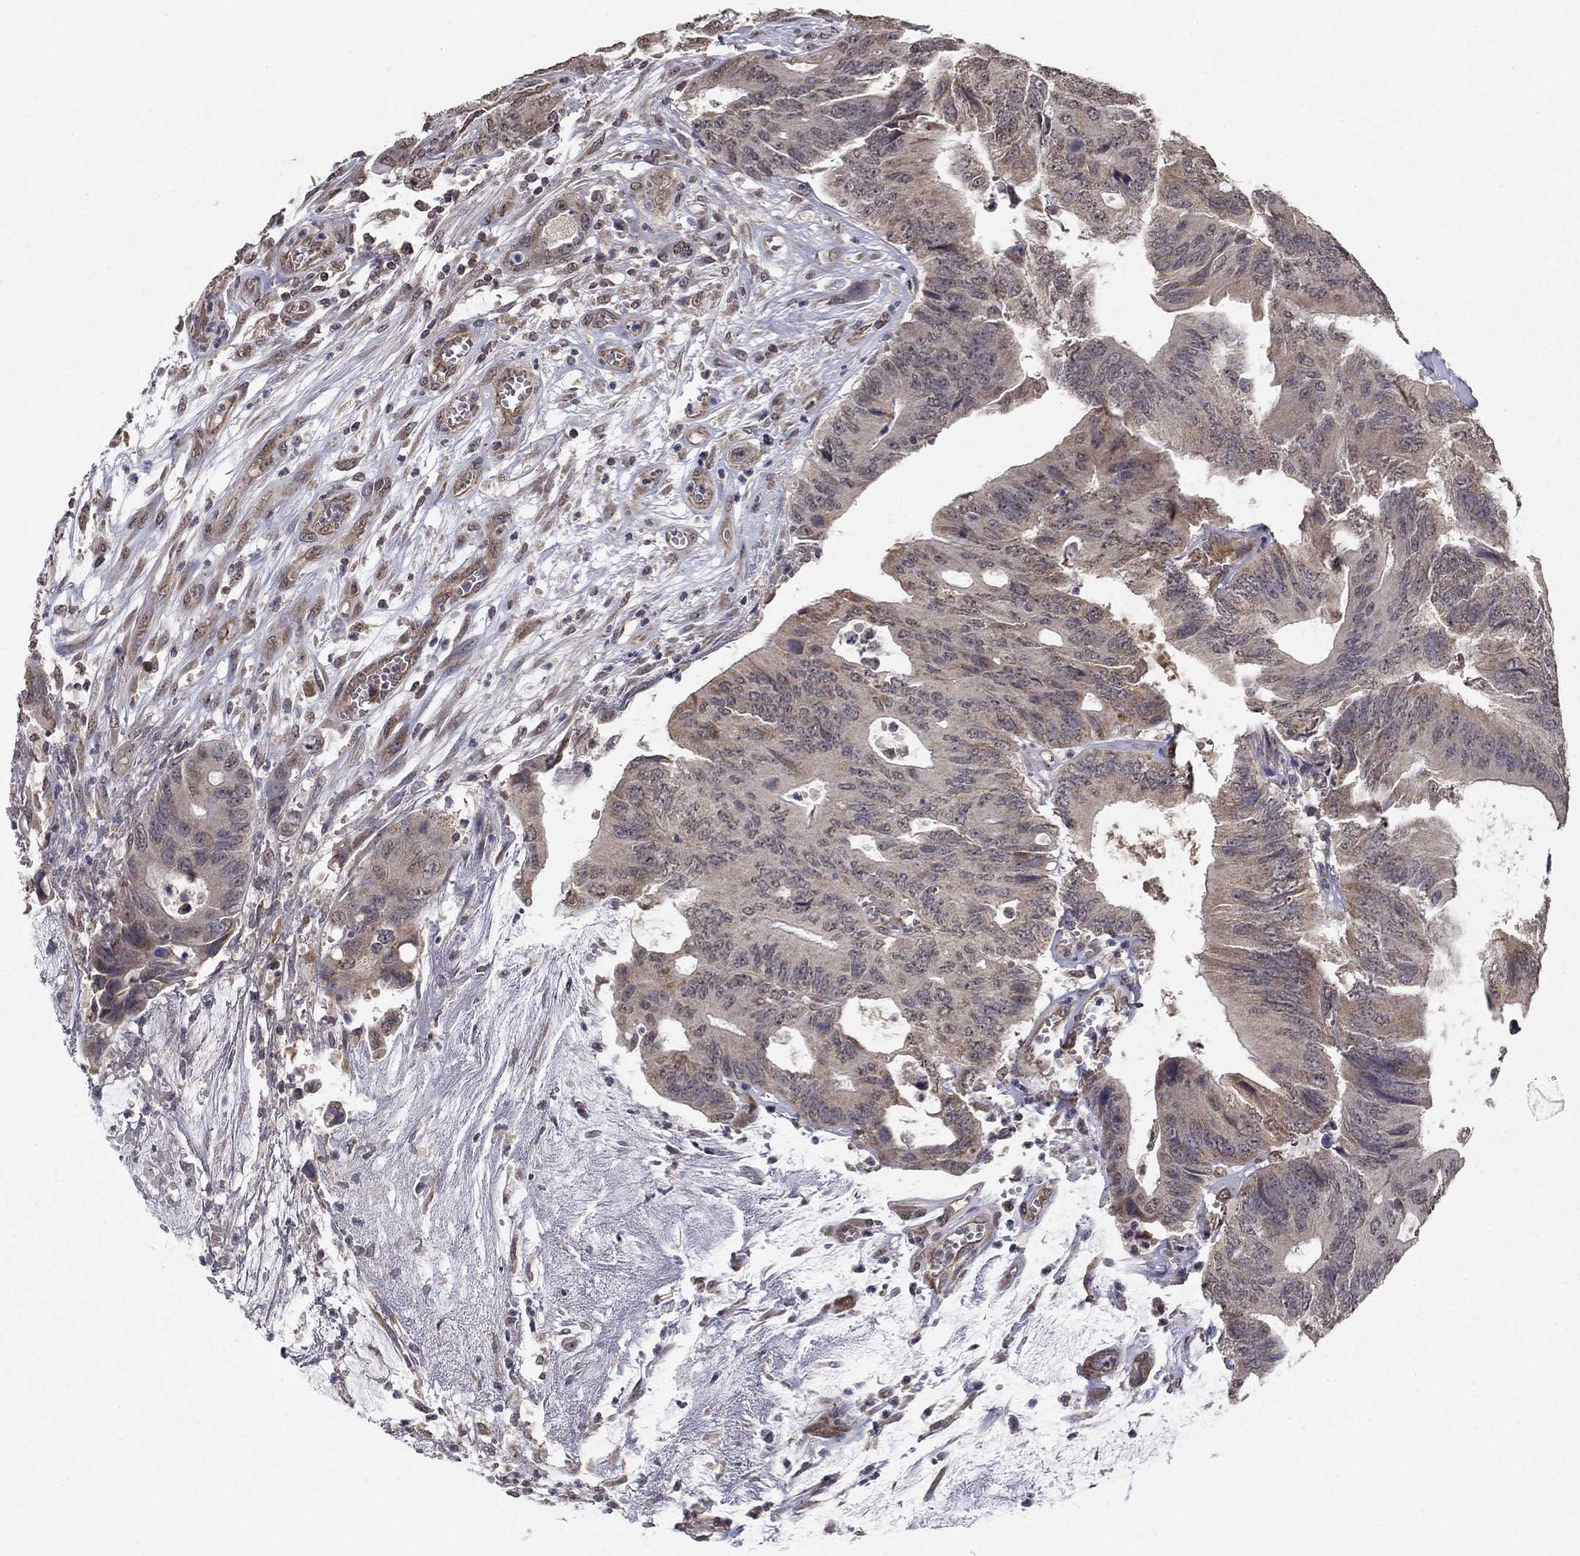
{"staining": {"intensity": "weak", "quantity": "25%-75%", "location": "cytoplasmic/membranous"}, "tissue": "colorectal cancer", "cell_type": "Tumor cells", "image_type": "cancer", "snomed": [{"axis": "morphology", "description": "Normal tissue, NOS"}, {"axis": "morphology", "description": "Adenocarcinoma, NOS"}, {"axis": "topography", "description": "Colon"}], "caption": "DAB (3,3'-diaminobenzidine) immunohistochemical staining of colorectal adenocarcinoma exhibits weak cytoplasmic/membranous protein staining in approximately 25%-75% of tumor cells. (IHC, brightfield microscopy, high magnification).", "gene": "SLC2A13", "patient": {"sex": "male", "age": 65}}